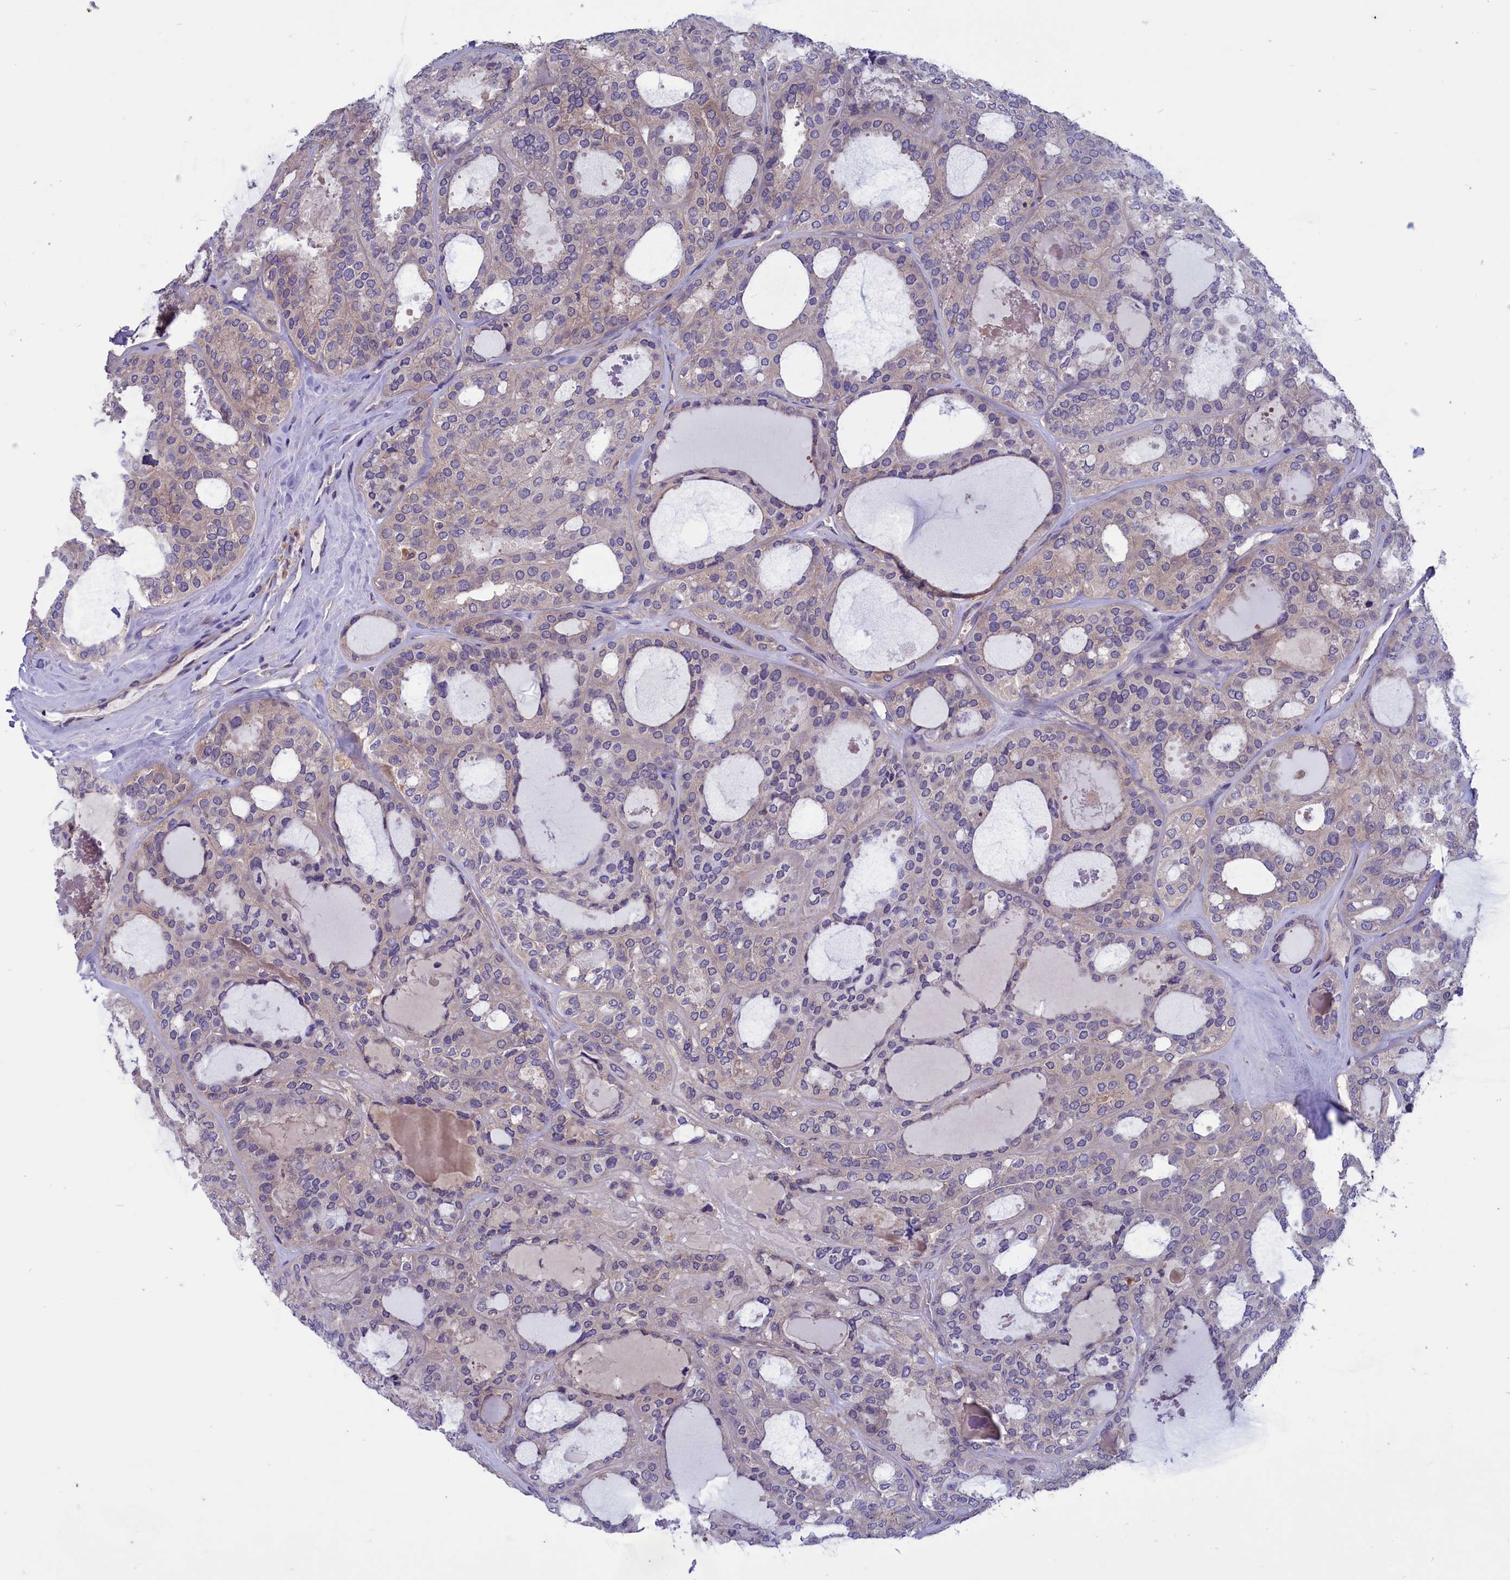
{"staining": {"intensity": "negative", "quantity": "none", "location": "none"}, "tissue": "thyroid cancer", "cell_type": "Tumor cells", "image_type": "cancer", "snomed": [{"axis": "morphology", "description": "Follicular adenoma carcinoma, NOS"}, {"axis": "topography", "description": "Thyroid gland"}], "caption": "DAB immunohistochemical staining of thyroid follicular adenoma carcinoma reveals no significant expression in tumor cells. The staining is performed using DAB (3,3'-diaminobenzidine) brown chromogen with nuclei counter-stained in using hematoxylin.", "gene": "AMDHD2", "patient": {"sex": "male", "age": 75}}